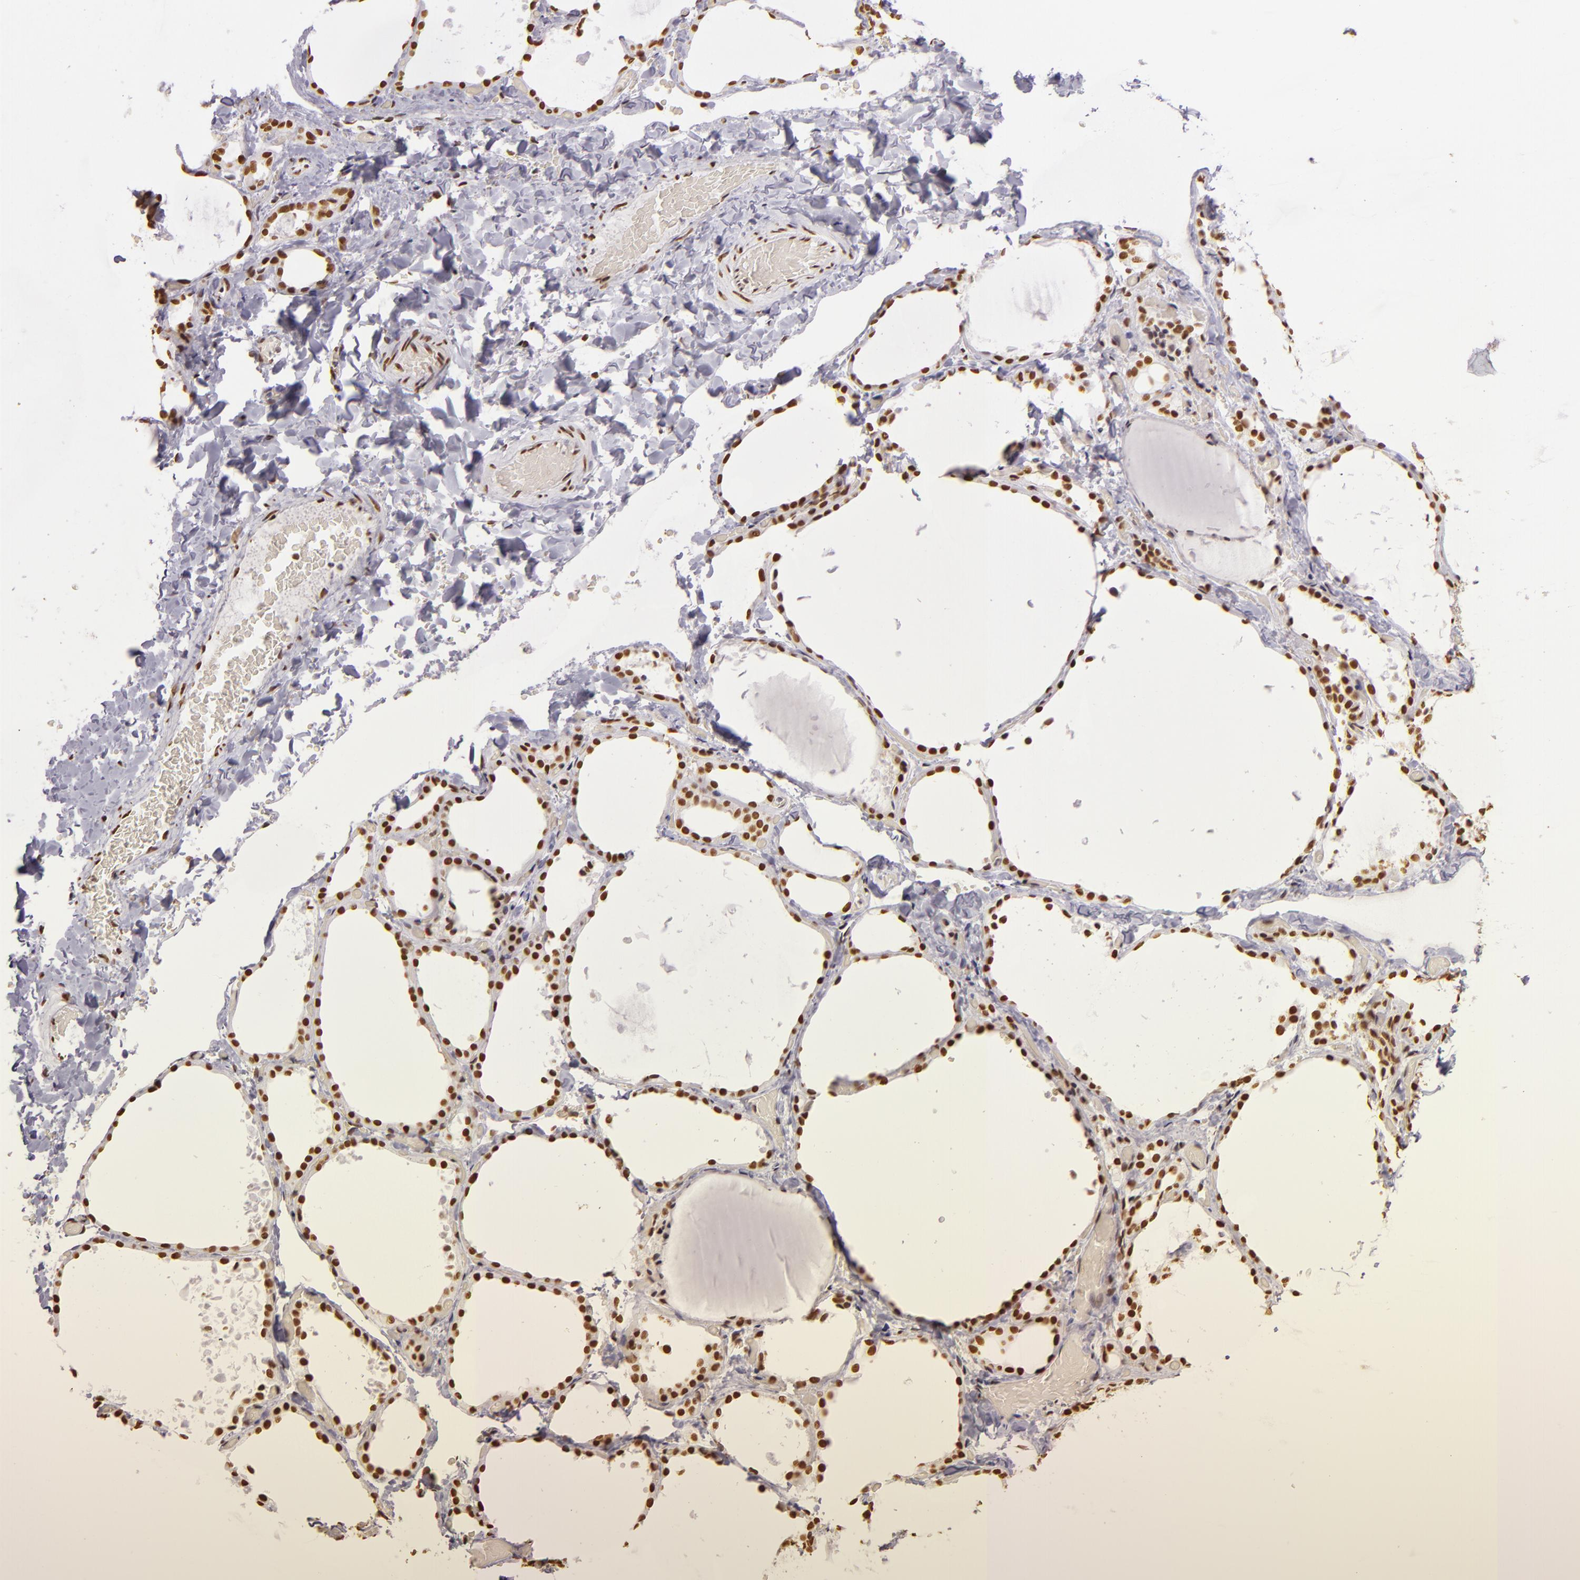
{"staining": {"intensity": "moderate", "quantity": ">75%", "location": "nuclear"}, "tissue": "thyroid gland", "cell_type": "Glandular cells", "image_type": "normal", "snomed": [{"axis": "morphology", "description": "Normal tissue, NOS"}, {"axis": "topography", "description": "Thyroid gland"}], "caption": "Immunohistochemical staining of unremarkable thyroid gland reveals medium levels of moderate nuclear positivity in about >75% of glandular cells.", "gene": "PAPOLA", "patient": {"sex": "female", "age": 22}}